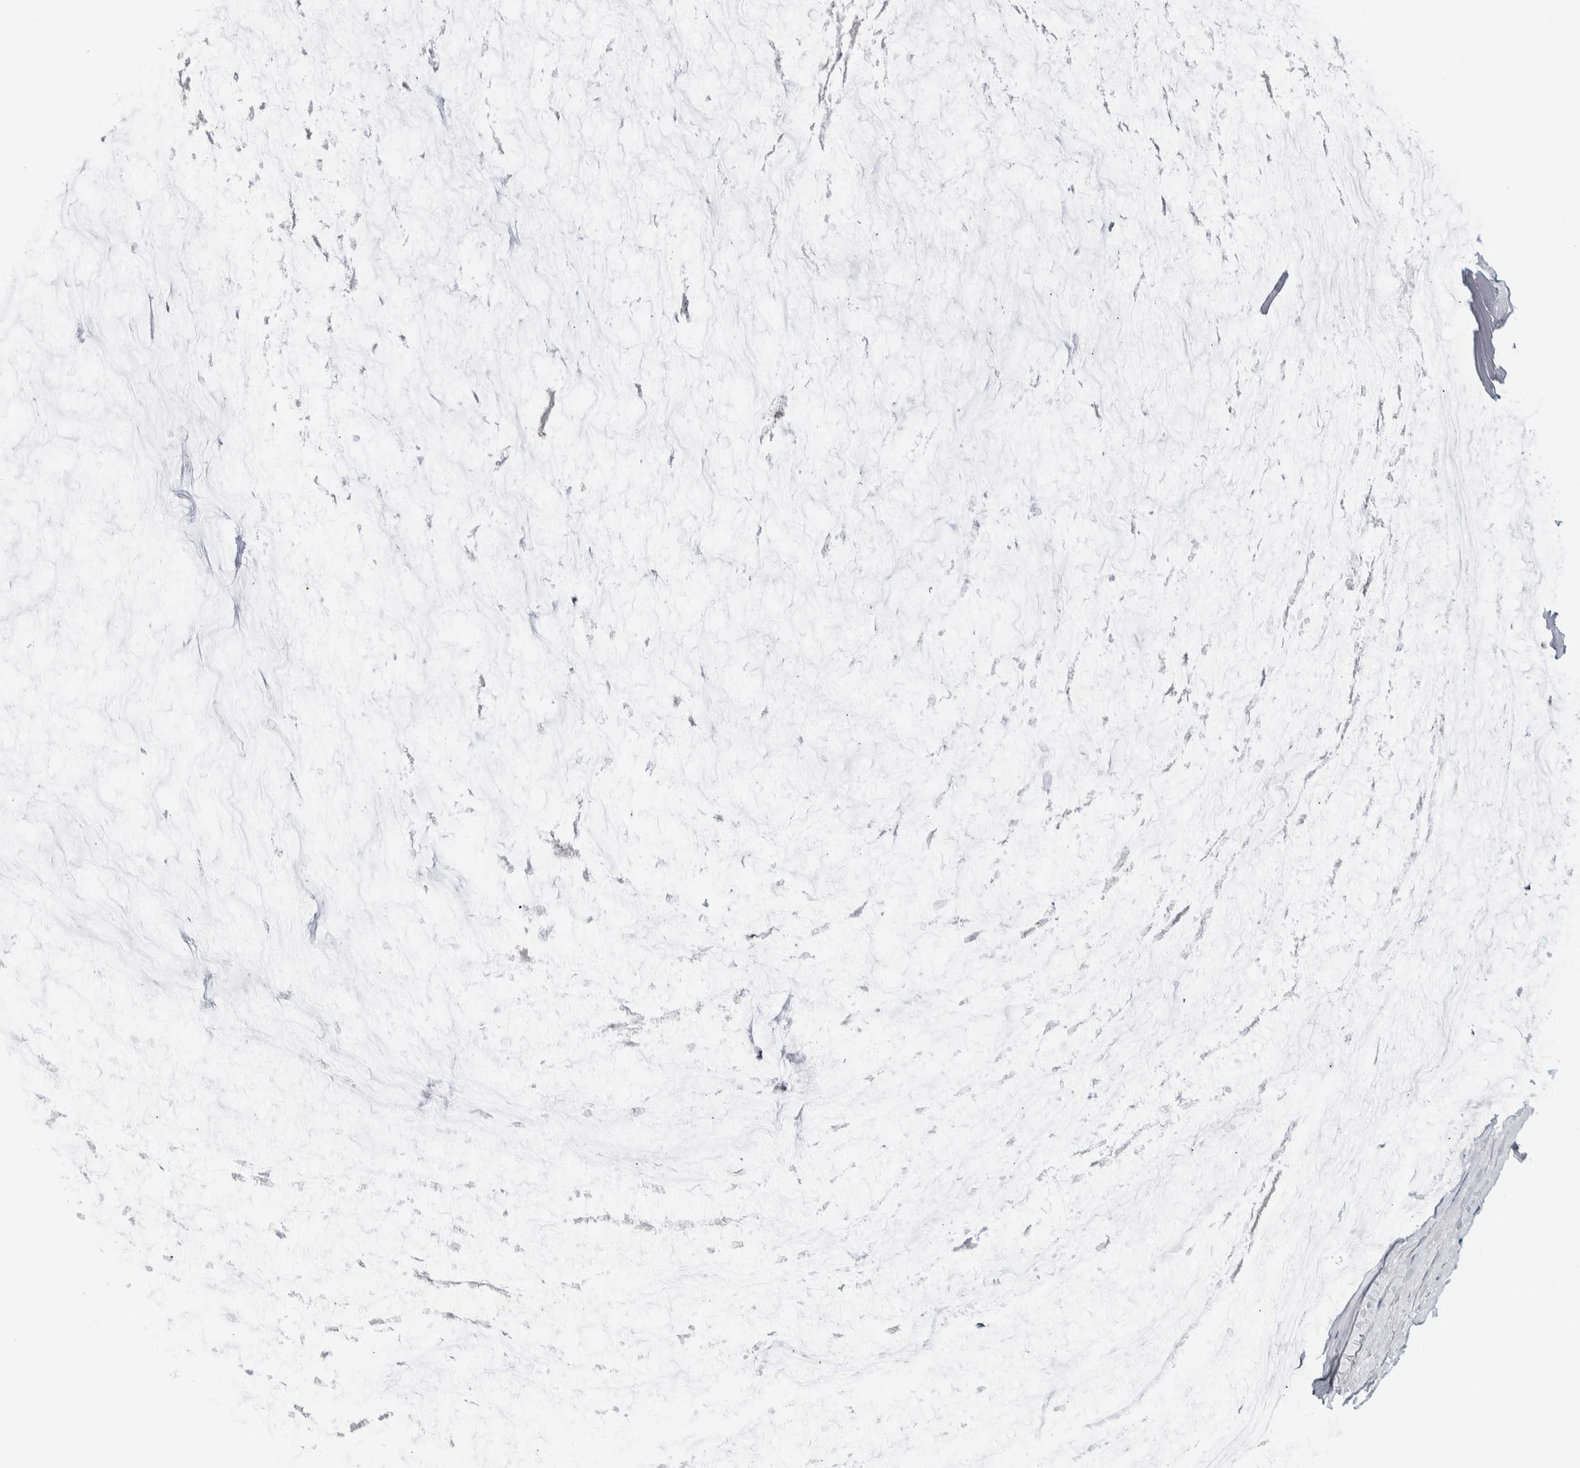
{"staining": {"intensity": "moderate", "quantity": ">75%", "location": "cytoplasmic/membranous"}, "tissue": "ovarian cancer", "cell_type": "Tumor cells", "image_type": "cancer", "snomed": [{"axis": "morphology", "description": "Cystadenocarcinoma, mucinous, NOS"}, {"axis": "topography", "description": "Ovary"}], "caption": "Immunohistochemical staining of human ovarian cancer (mucinous cystadenocarcinoma) demonstrates moderate cytoplasmic/membranous protein expression in approximately >75% of tumor cells.", "gene": "ETFA", "patient": {"sex": "female", "age": 39}}